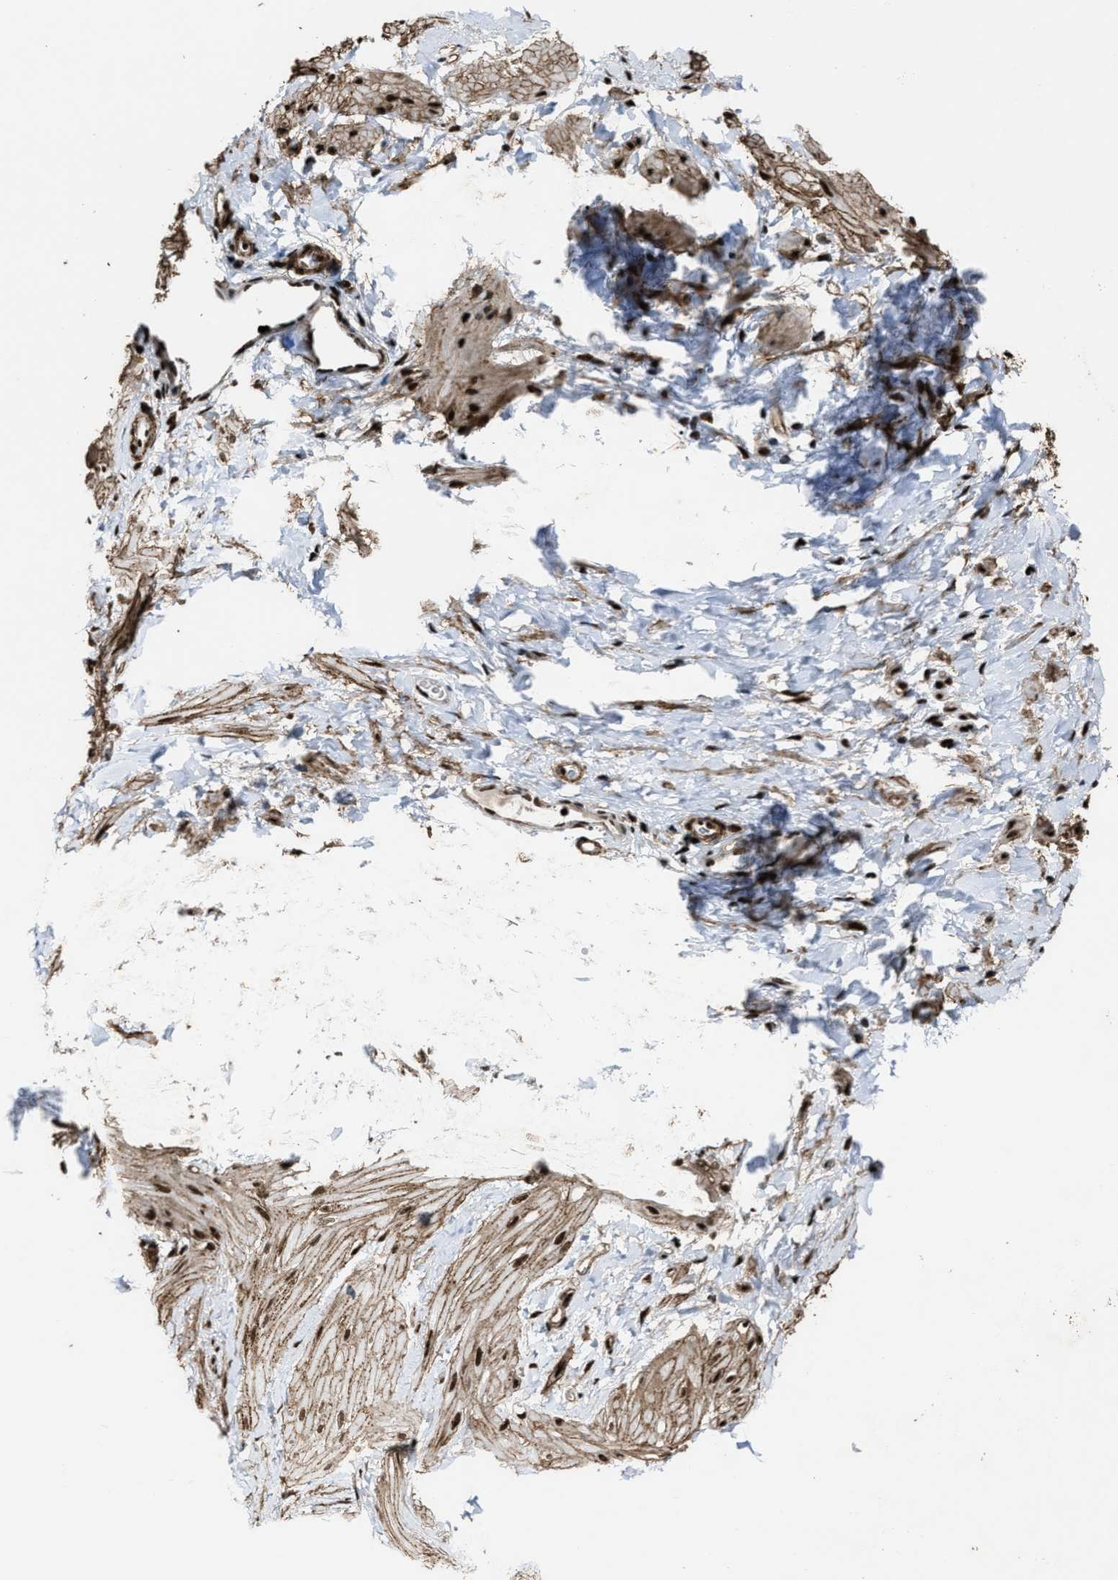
{"staining": {"intensity": "moderate", "quantity": ">75%", "location": "cytoplasmic/membranous,nuclear"}, "tissue": "smooth muscle", "cell_type": "Smooth muscle cells", "image_type": "normal", "snomed": [{"axis": "morphology", "description": "Normal tissue, NOS"}, {"axis": "topography", "description": "Smooth muscle"}], "caption": "Immunohistochemistry (IHC) micrograph of benign smooth muscle stained for a protein (brown), which reveals medium levels of moderate cytoplasmic/membranous,nuclear positivity in about >75% of smooth muscle cells.", "gene": "DDX5", "patient": {"sex": "male", "age": 16}}